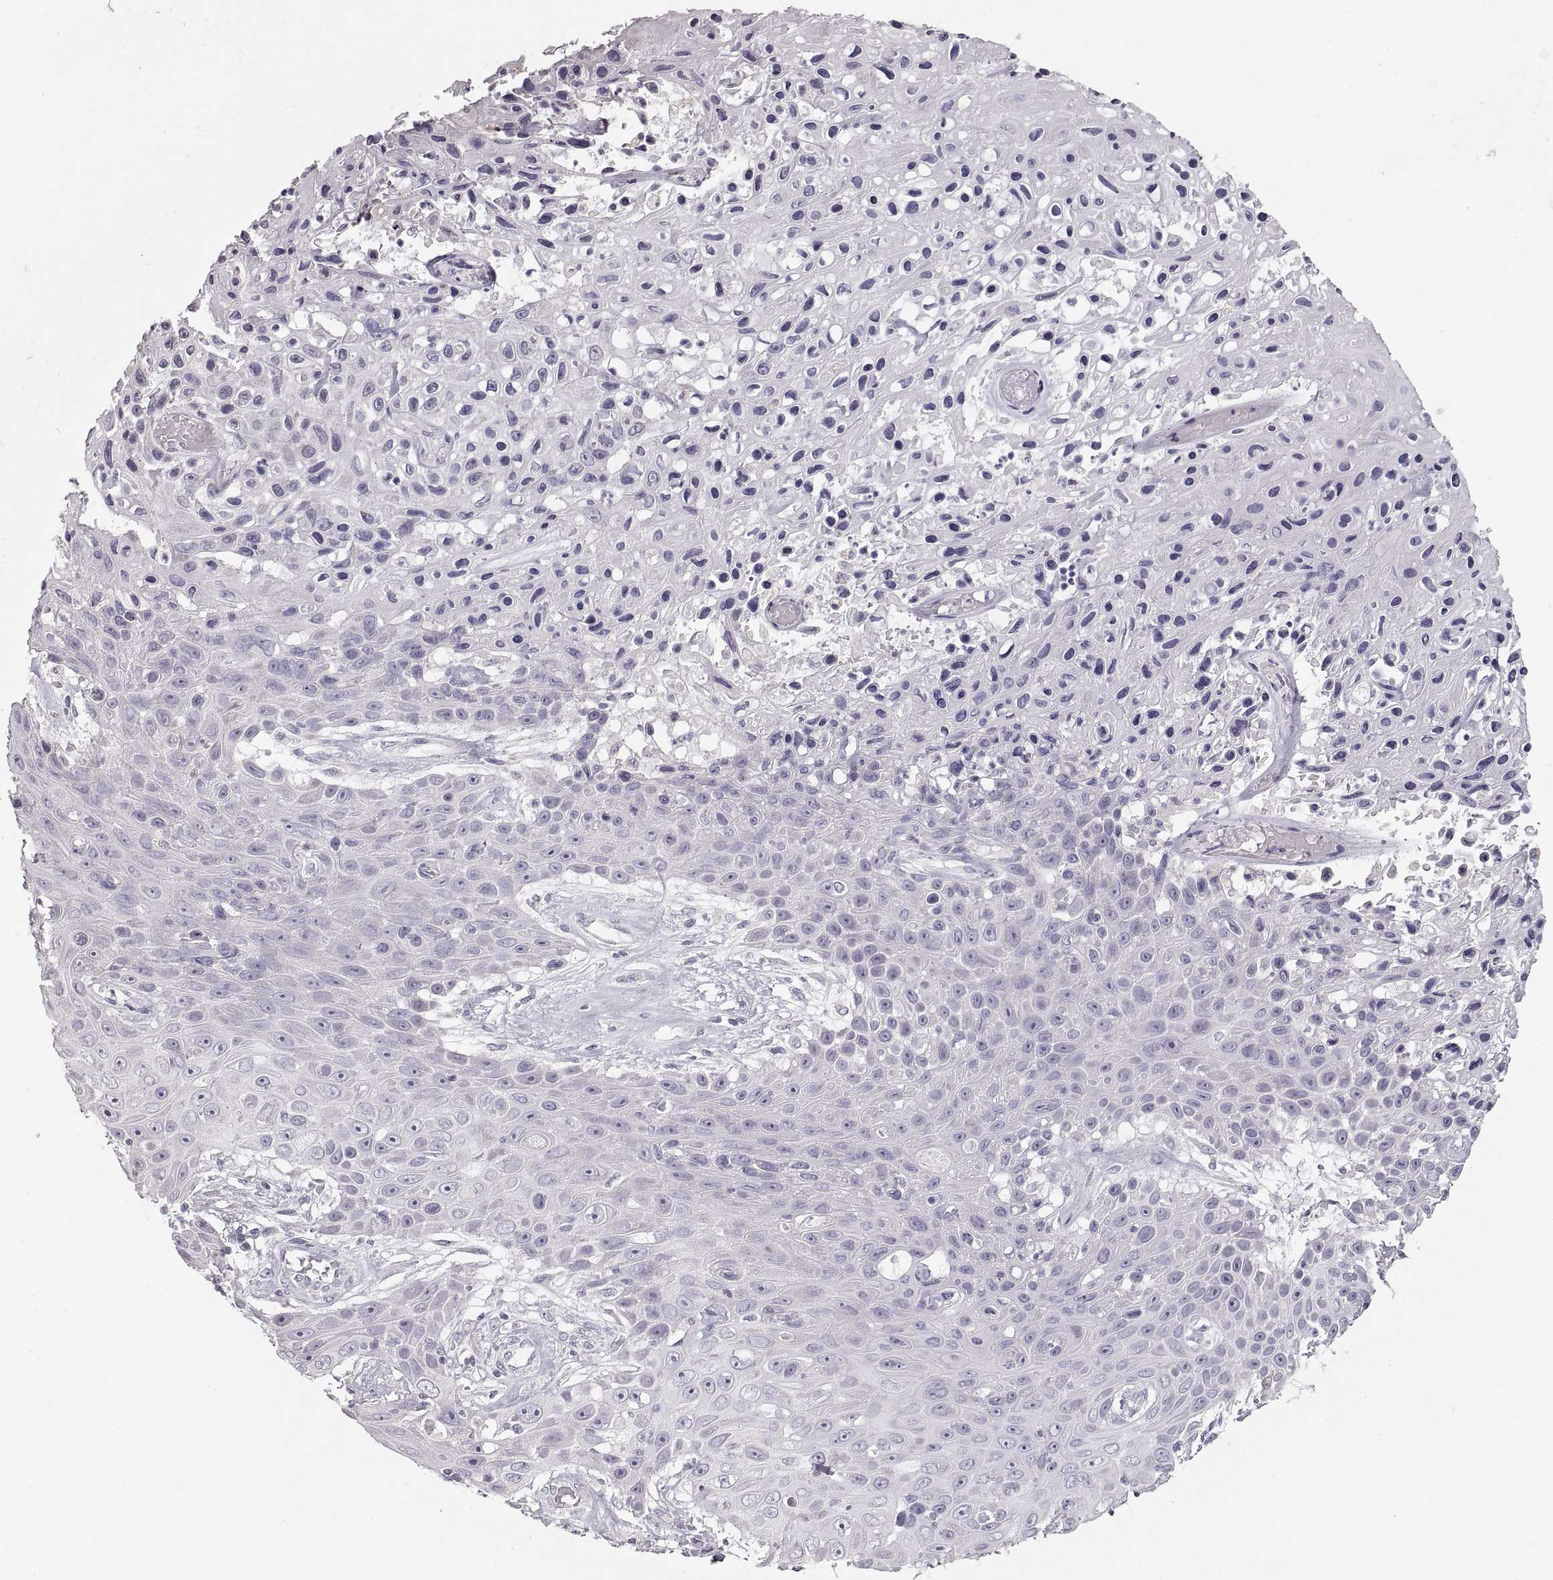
{"staining": {"intensity": "negative", "quantity": "none", "location": "none"}, "tissue": "skin cancer", "cell_type": "Tumor cells", "image_type": "cancer", "snomed": [{"axis": "morphology", "description": "Squamous cell carcinoma, NOS"}, {"axis": "topography", "description": "Skin"}], "caption": "Protein analysis of squamous cell carcinoma (skin) displays no significant positivity in tumor cells.", "gene": "ZP3", "patient": {"sex": "male", "age": 82}}